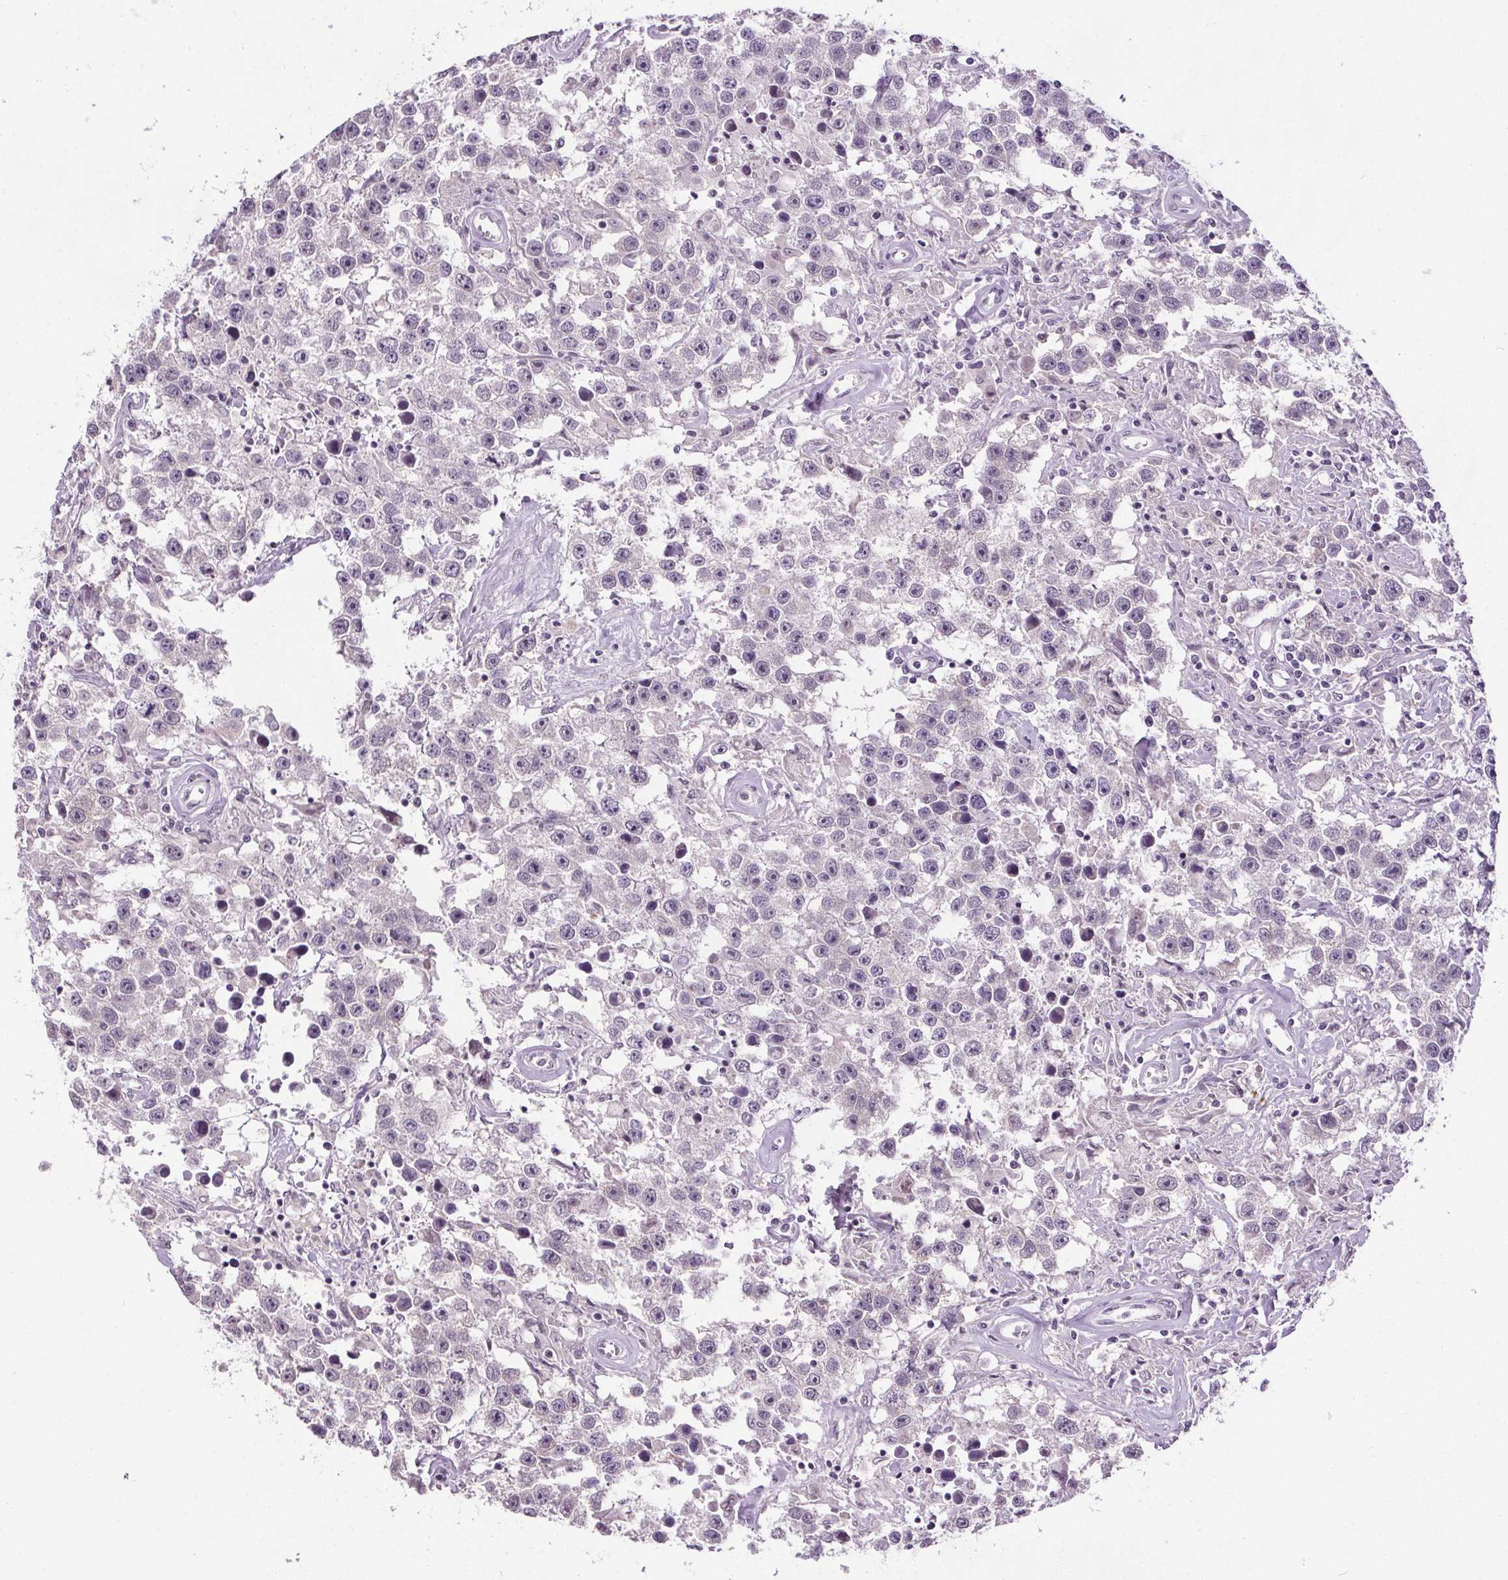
{"staining": {"intensity": "negative", "quantity": "none", "location": "none"}, "tissue": "testis cancer", "cell_type": "Tumor cells", "image_type": "cancer", "snomed": [{"axis": "morphology", "description": "Seminoma, NOS"}, {"axis": "topography", "description": "Testis"}], "caption": "Protein analysis of seminoma (testis) displays no significant positivity in tumor cells.", "gene": "SLC2A9", "patient": {"sex": "male", "age": 43}}